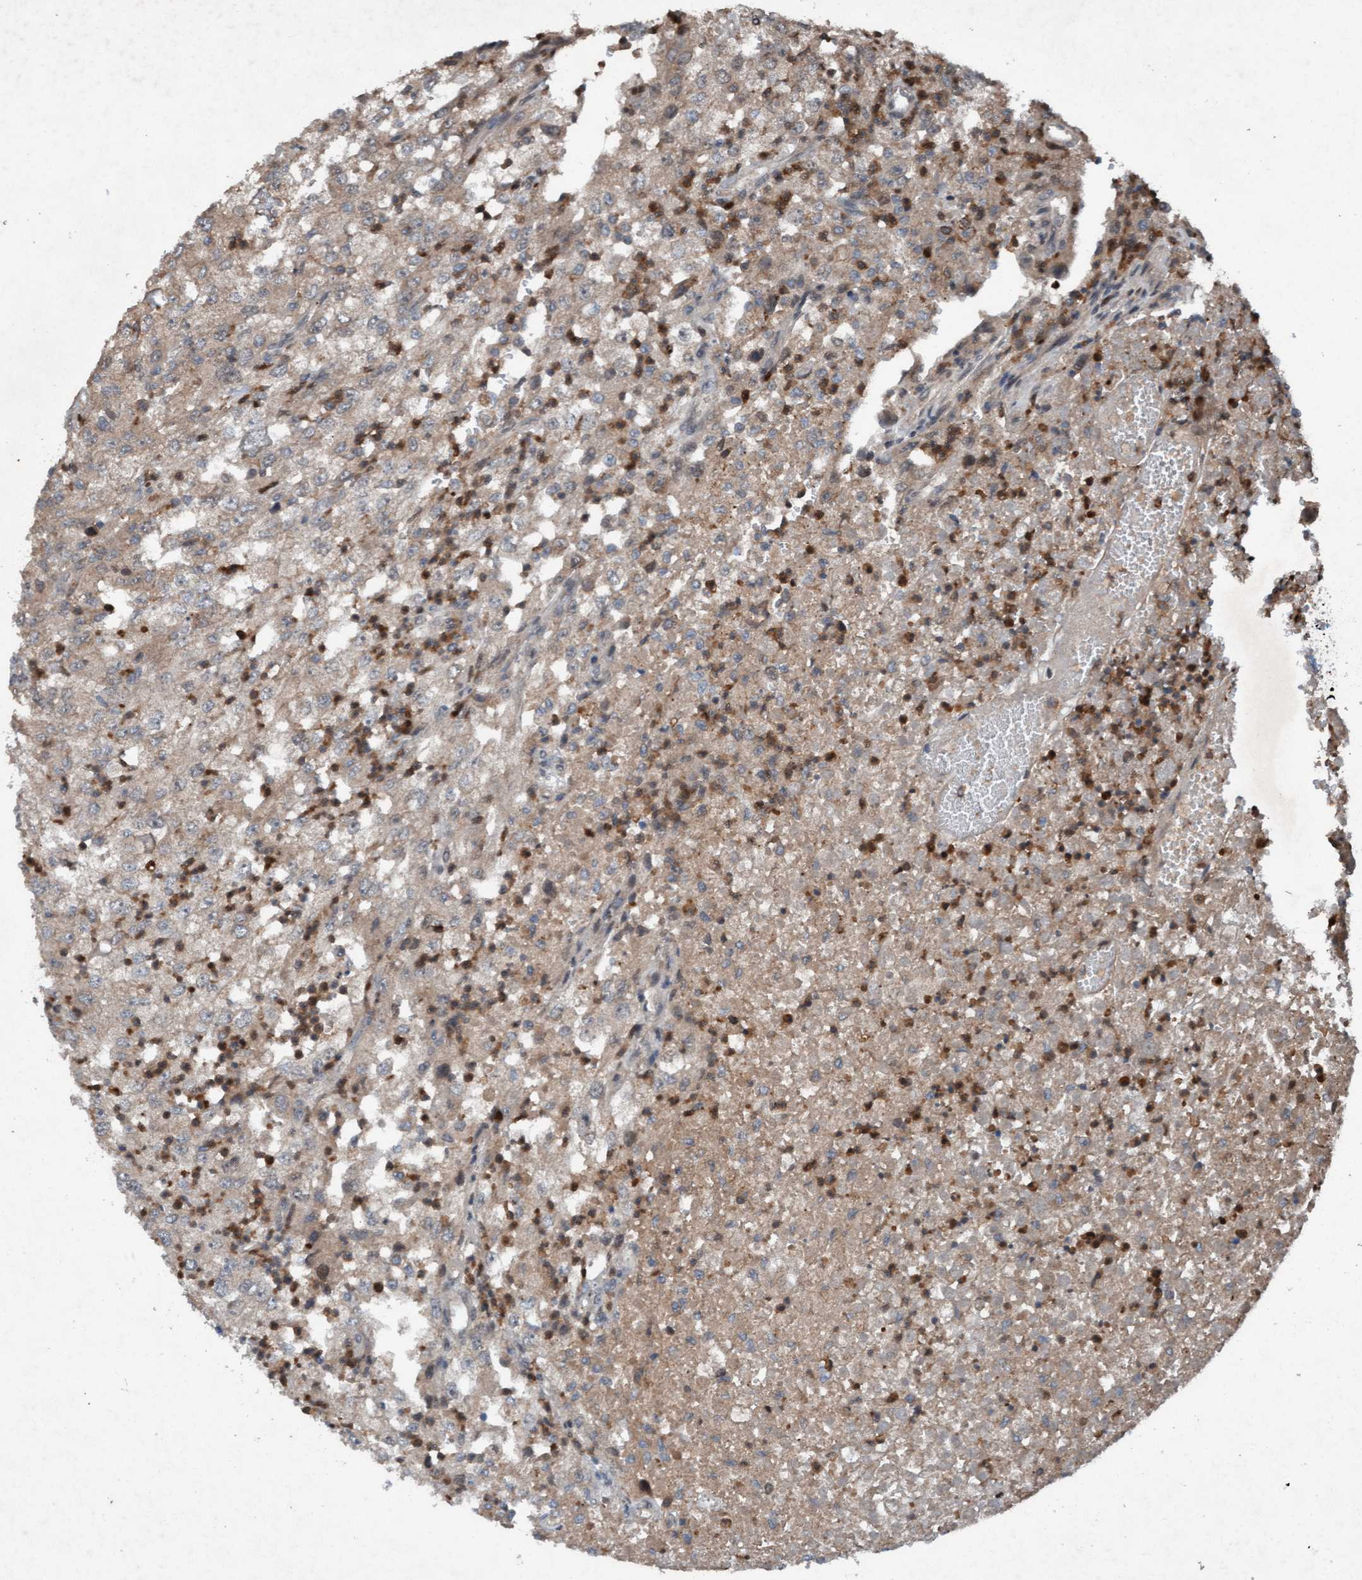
{"staining": {"intensity": "weak", "quantity": "25%-75%", "location": "cytoplasmic/membranous"}, "tissue": "renal cancer", "cell_type": "Tumor cells", "image_type": "cancer", "snomed": [{"axis": "morphology", "description": "Adenocarcinoma, NOS"}, {"axis": "topography", "description": "Kidney"}], "caption": "Tumor cells exhibit low levels of weak cytoplasmic/membranous staining in approximately 25%-75% of cells in renal adenocarcinoma.", "gene": "PLXNB2", "patient": {"sex": "female", "age": 54}}